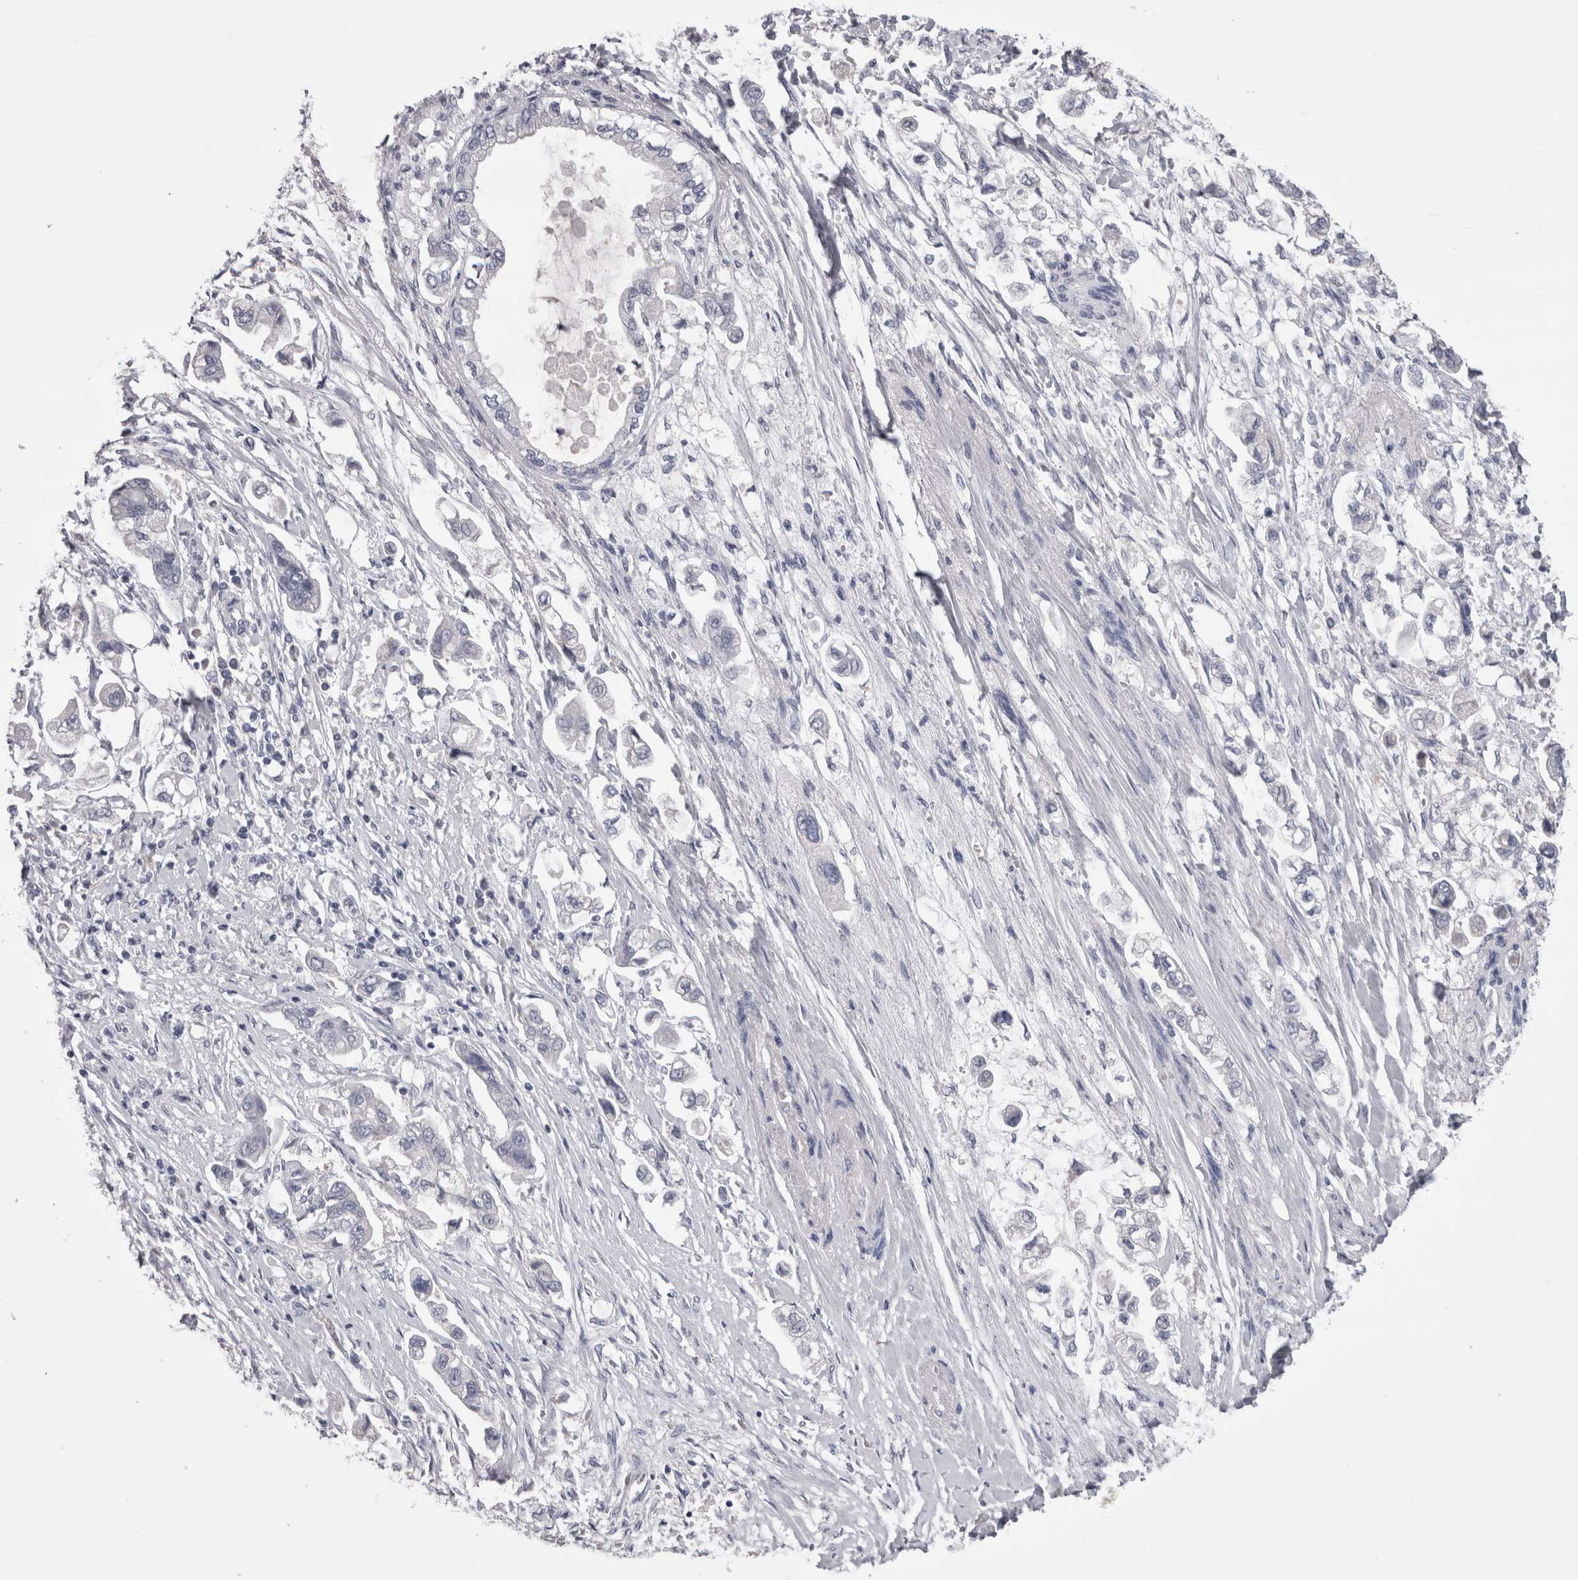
{"staining": {"intensity": "negative", "quantity": "none", "location": "none"}, "tissue": "stomach cancer", "cell_type": "Tumor cells", "image_type": "cancer", "snomed": [{"axis": "morphology", "description": "Adenocarcinoma, NOS"}, {"axis": "topography", "description": "Stomach"}], "caption": "Immunohistochemistry image of human stomach adenocarcinoma stained for a protein (brown), which shows no positivity in tumor cells.", "gene": "CDHR5", "patient": {"sex": "male", "age": 62}}